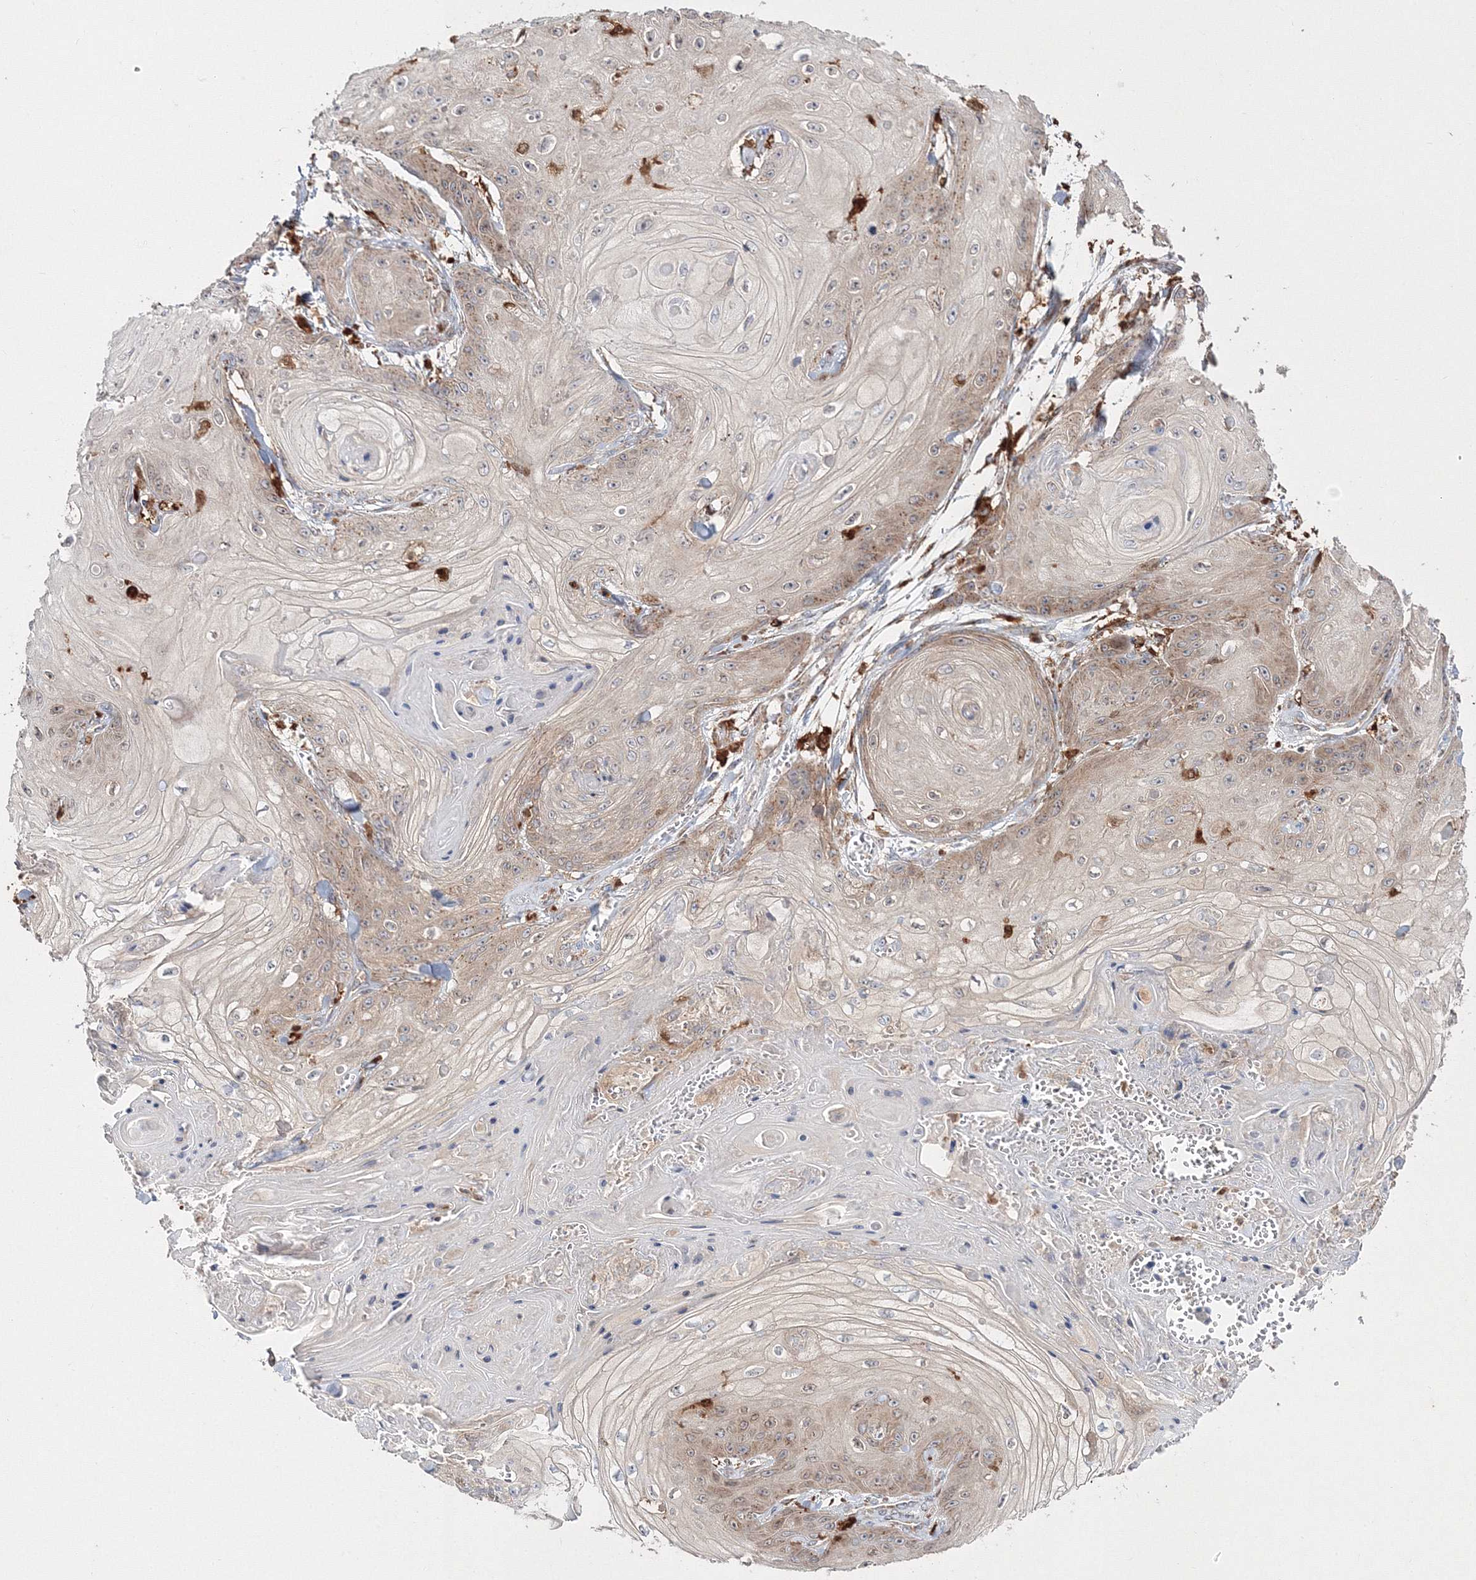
{"staining": {"intensity": "weak", "quantity": "<25%", "location": "cytoplasmic/membranous"}, "tissue": "skin cancer", "cell_type": "Tumor cells", "image_type": "cancer", "snomed": [{"axis": "morphology", "description": "Squamous cell carcinoma, NOS"}, {"axis": "topography", "description": "Skin"}], "caption": "IHC photomicrograph of neoplastic tissue: skin cancer stained with DAB displays no significant protein positivity in tumor cells.", "gene": "ARCN1", "patient": {"sex": "male", "age": 74}}